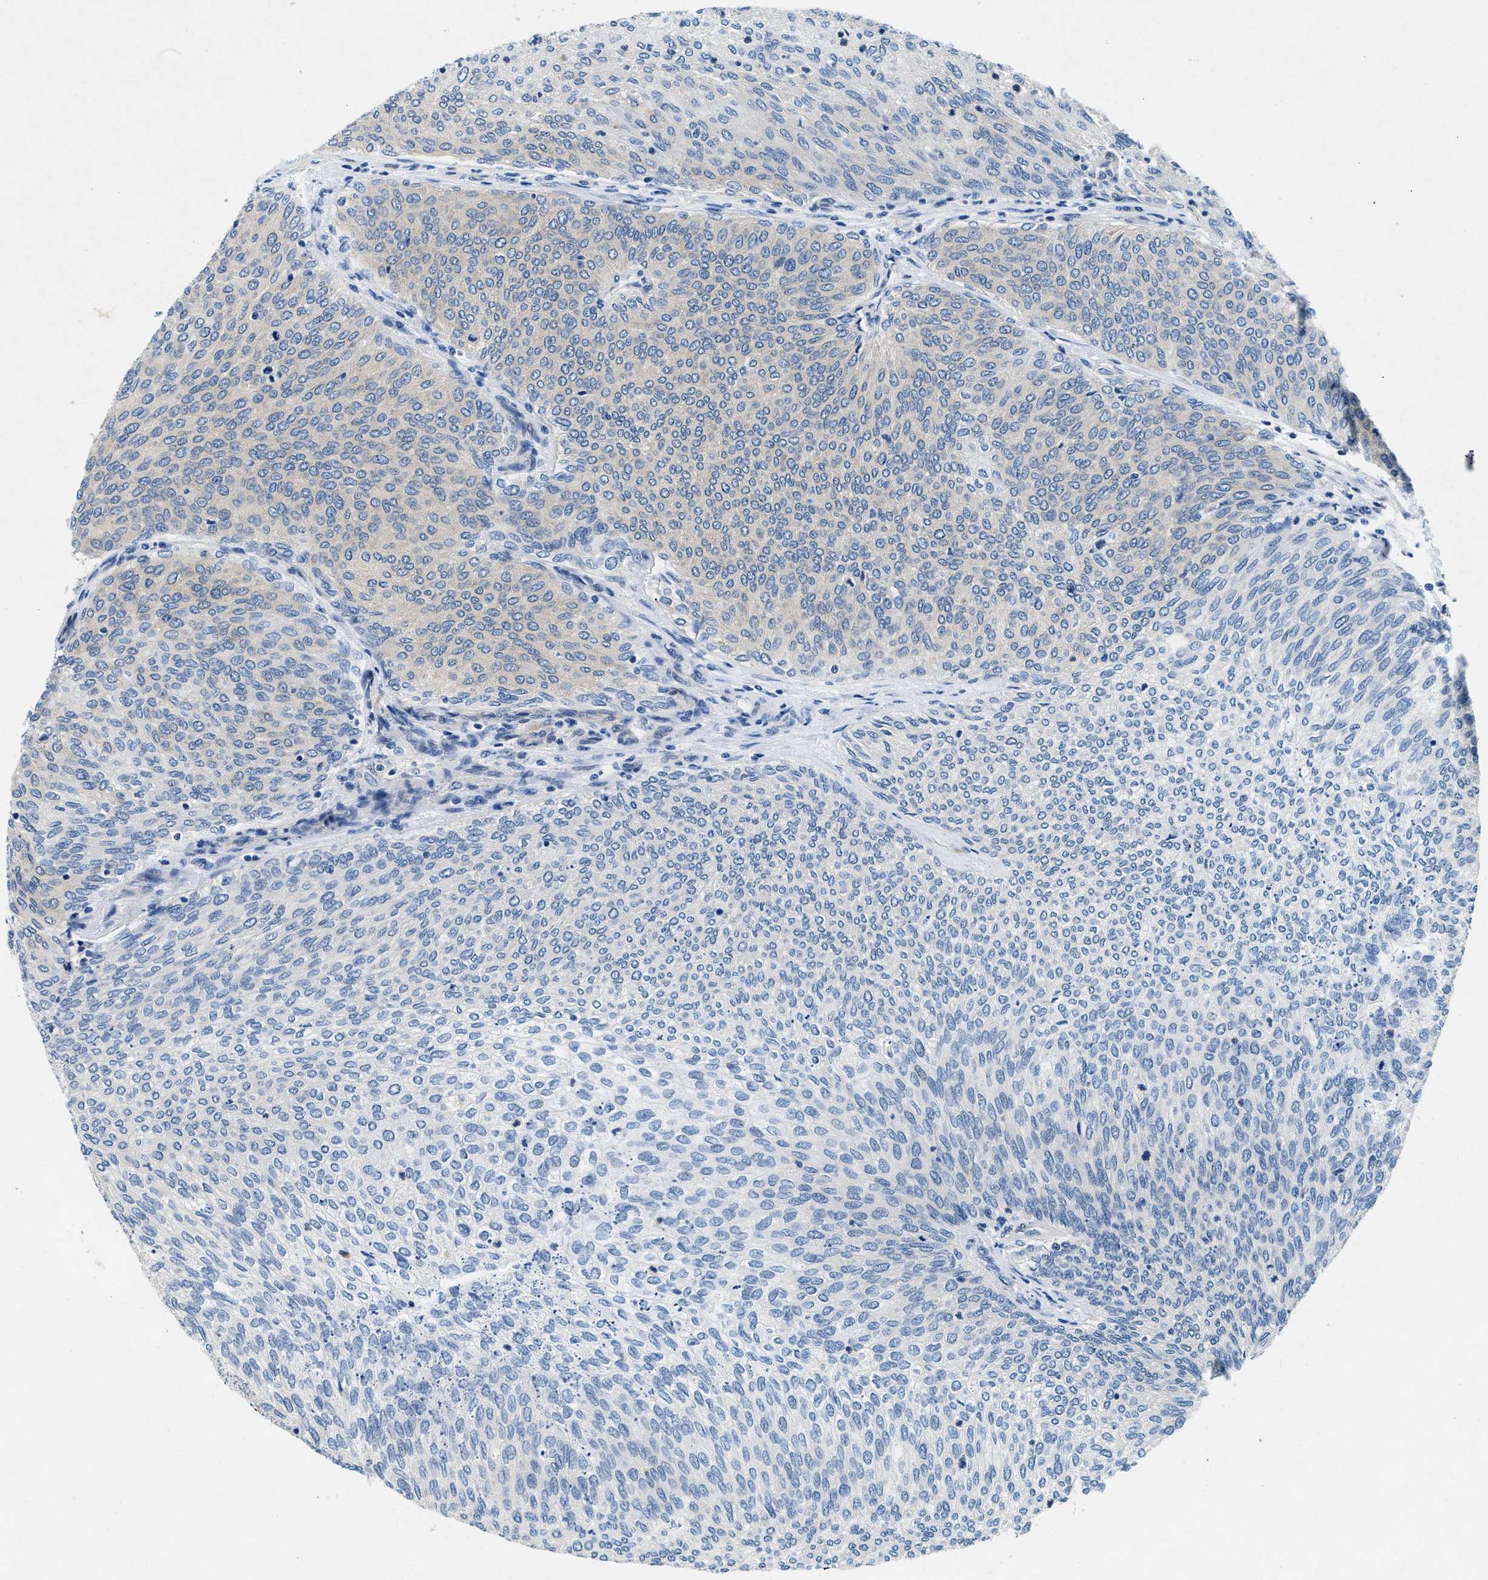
{"staining": {"intensity": "negative", "quantity": "none", "location": "none"}, "tissue": "urothelial cancer", "cell_type": "Tumor cells", "image_type": "cancer", "snomed": [{"axis": "morphology", "description": "Urothelial carcinoma, Low grade"}, {"axis": "topography", "description": "Urinary bladder"}], "caption": "Human low-grade urothelial carcinoma stained for a protein using IHC reveals no expression in tumor cells.", "gene": "COPS2", "patient": {"sex": "female", "age": 79}}